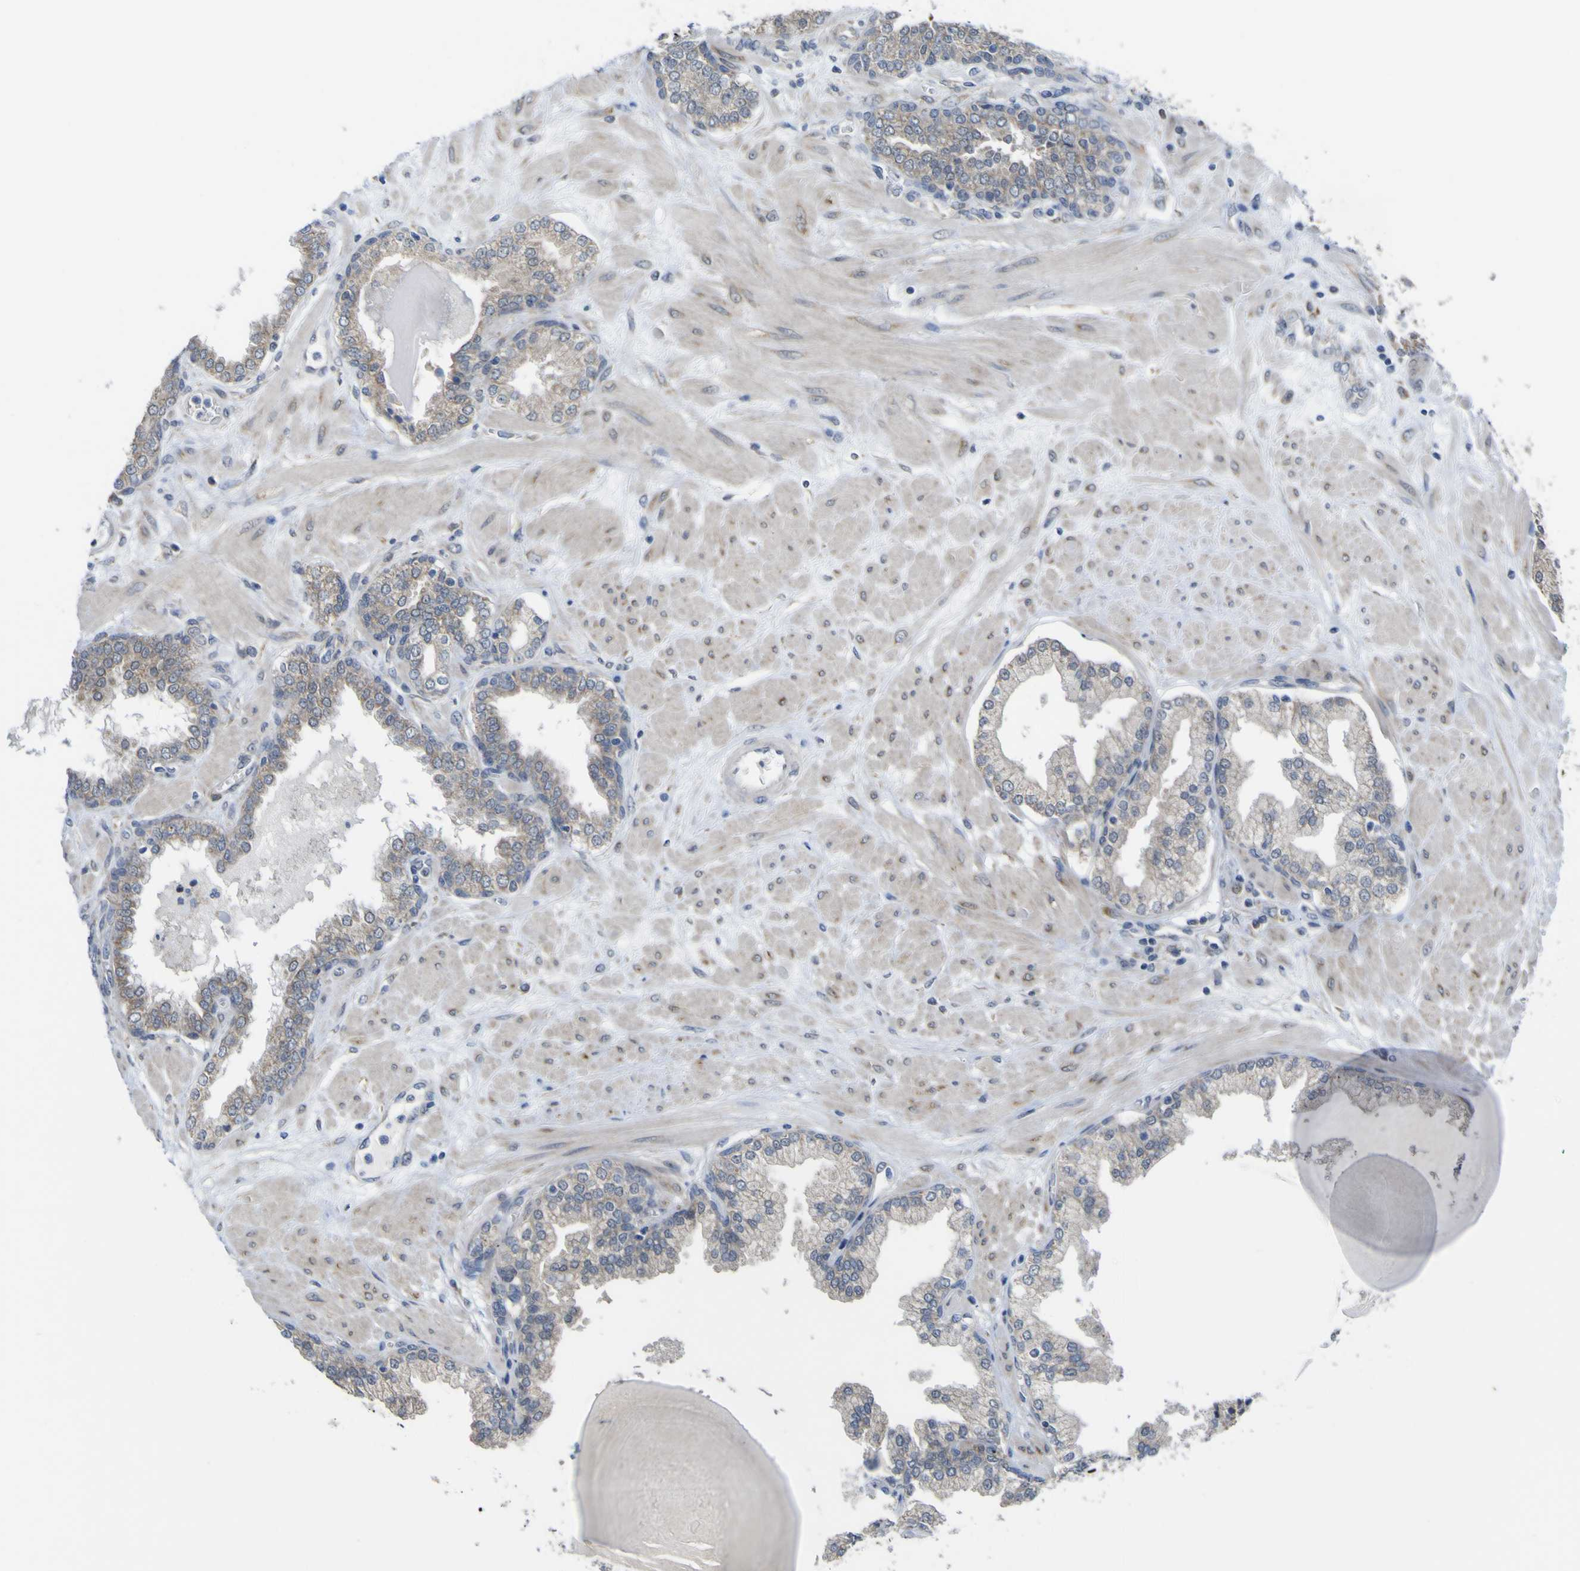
{"staining": {"intensity": "negative", "quantity": "none", "location": "none"}, "tissue": "prostate", "cell_type": "Glandular cells", "image_type": "normal", "snomed": [{"axis": "morphology", "description": "Normal tissue, NOS"}, {"axis": "topography", "description": "Prostate"}], "caption": "An IHC image of benign prostate is shown. There is no staining in glandular cells of prostate. (DAB IHC, high magnification).", "gene": "TNFRSF11A", "patient": {"sex": "male", "age": 51}}